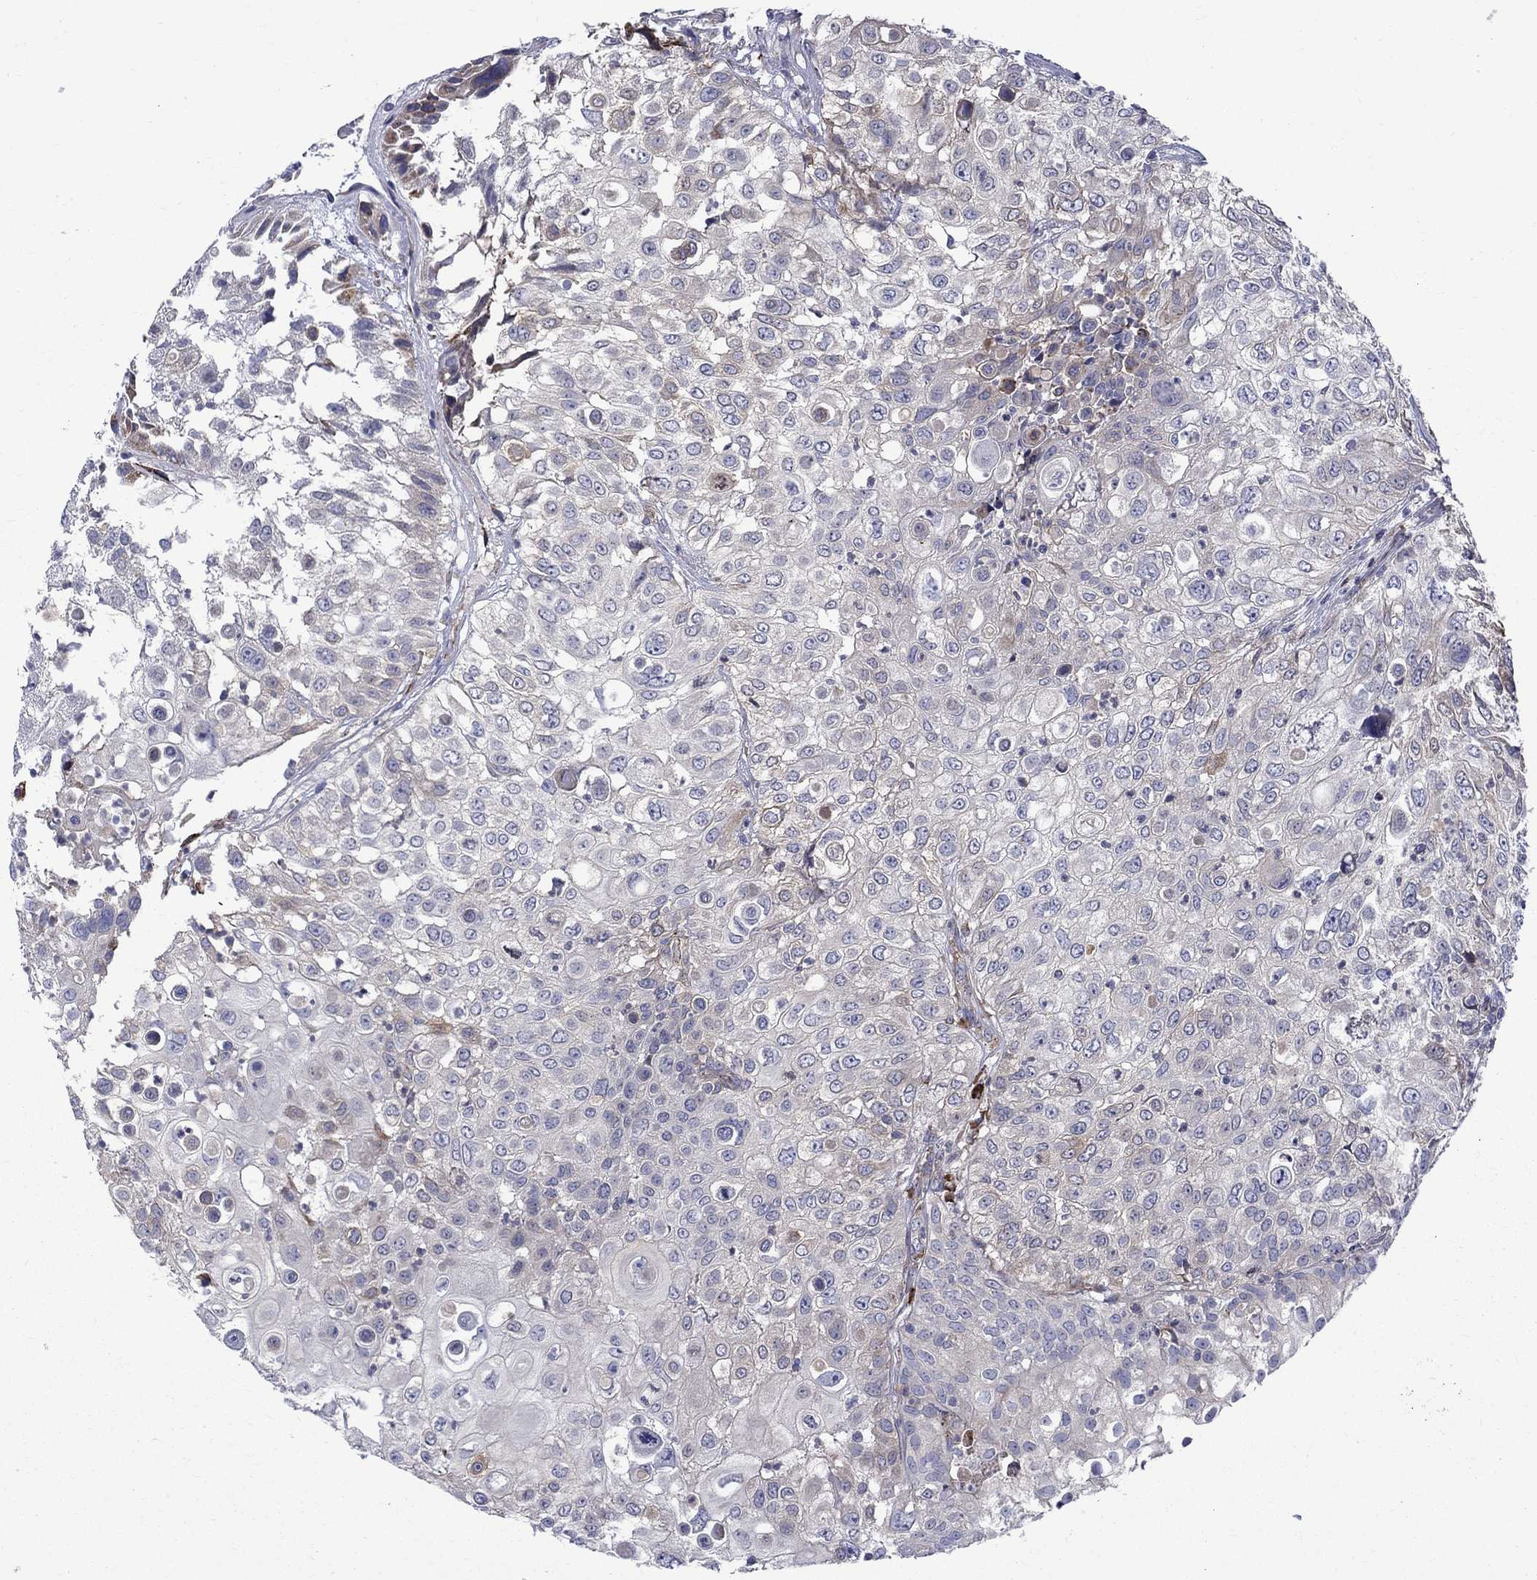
{"staining": {"intensity": "moderate", "quantity": "<25%", "location": "cytoplasmic/membranous"}, "tissue": "urothelial cancer", "cell_type": "Tumor cells", "image_type": "cancer", "snomed": [{"axis": "morphology", "description": "Urothelial carcinoma, High grade"}, {"axis": "topography", "description": "Urinary bladder"}], "caption": "Moderate cytoplasmic/membranous protein staining is identified in about <25% of tumor cells in urothelial cancer. The protein is shown in brown color, while the nuclei are stained blue.", "gene": "ASNS", "patient": {"sex": "female", "age": 79}}